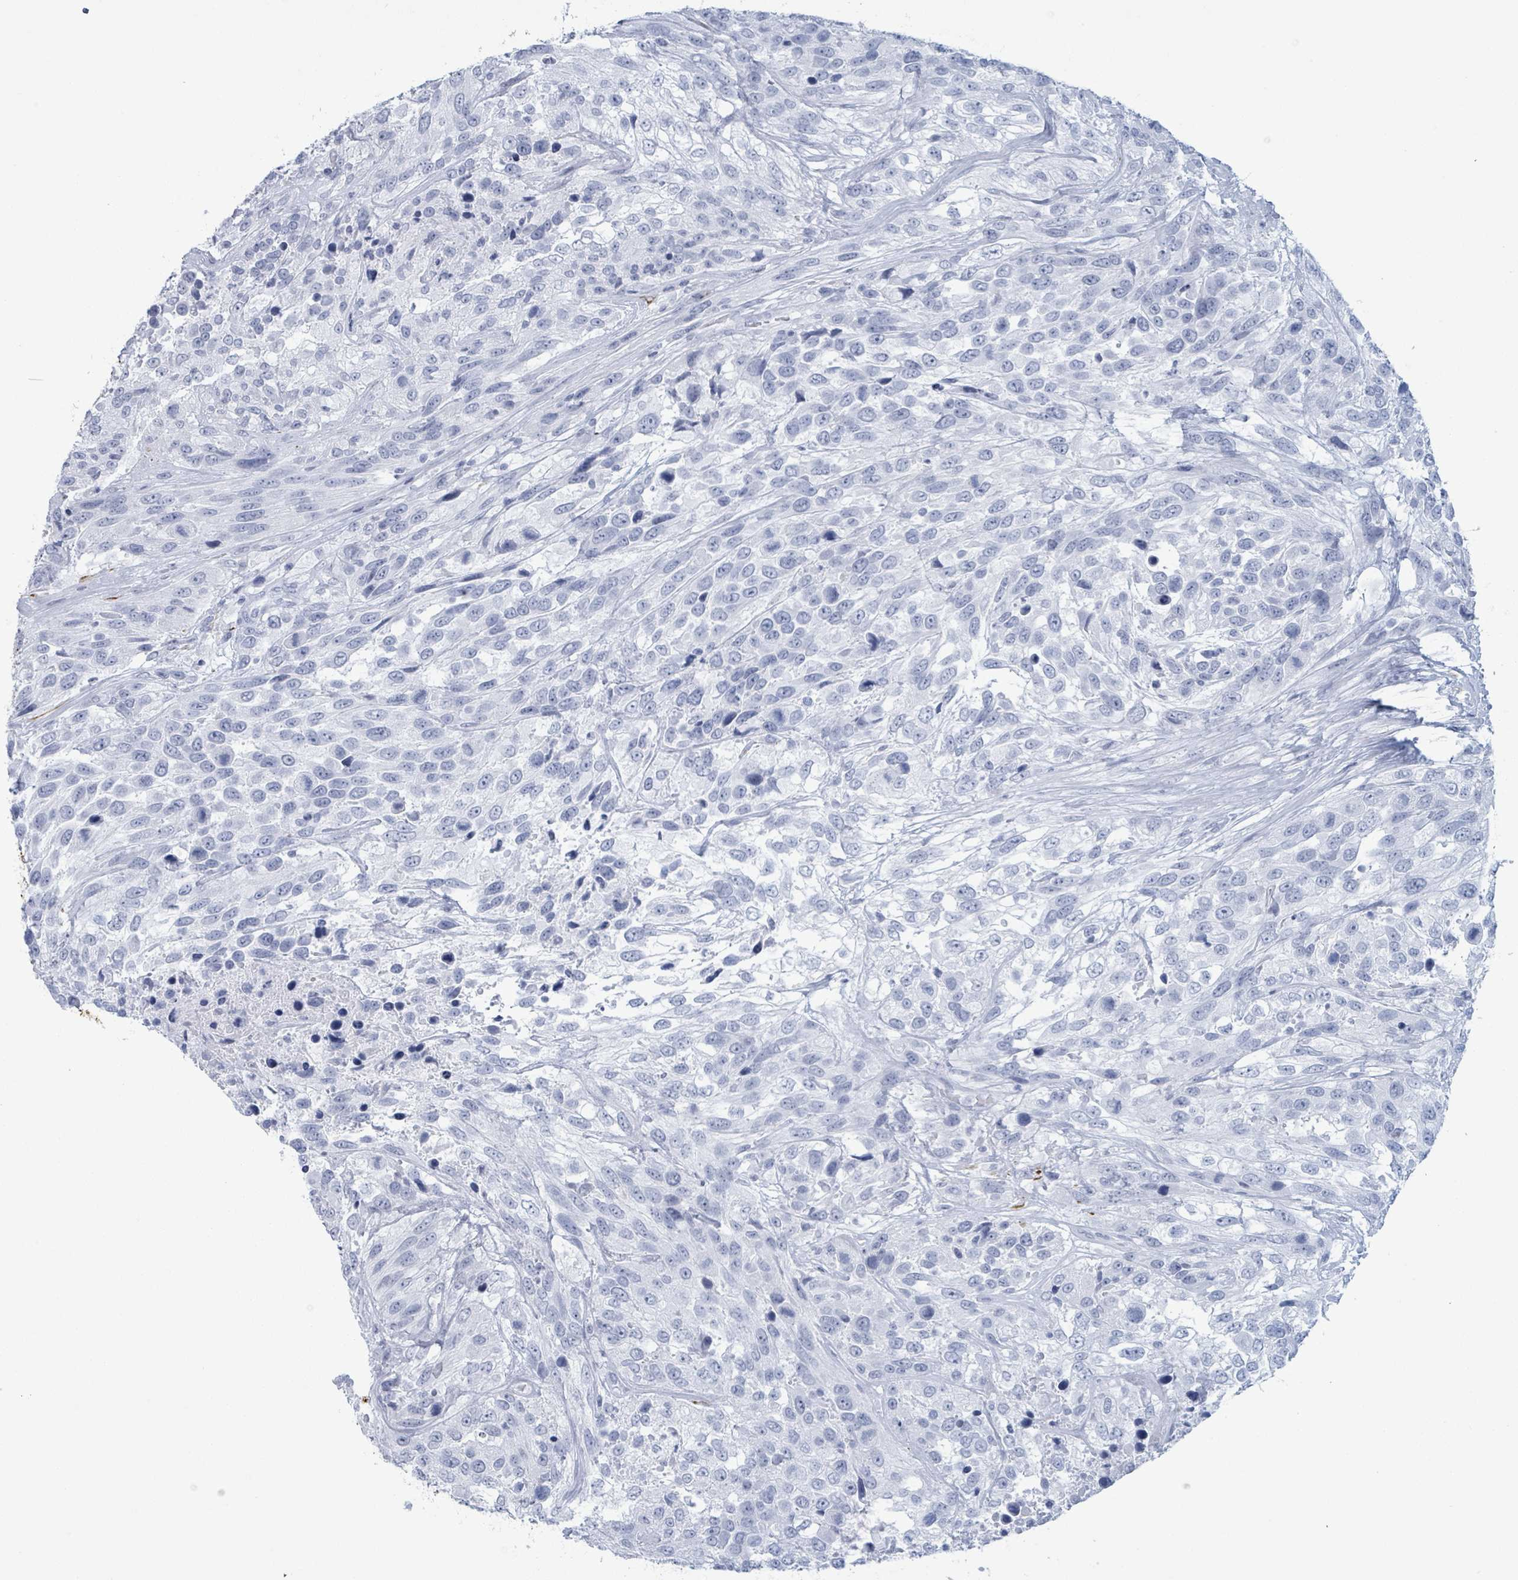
{"staining": {"intensity": "negative", "quantity": "none", "location": "none"}, "tissue": "urothelial cancer", "cell_type": "Tumor cells", "image_type": "cancer", "snomed": [{"axis": "morphology", "description": "Urothelial carcinoma, High grade"}, {"axis": "topography", "description": "Urinary bladder"}], "caption": "There is no significant positivity in tumor cells of urothelial cancer.", "gene": "KRT8", "patient": {"sex": "female", "age": 70}}